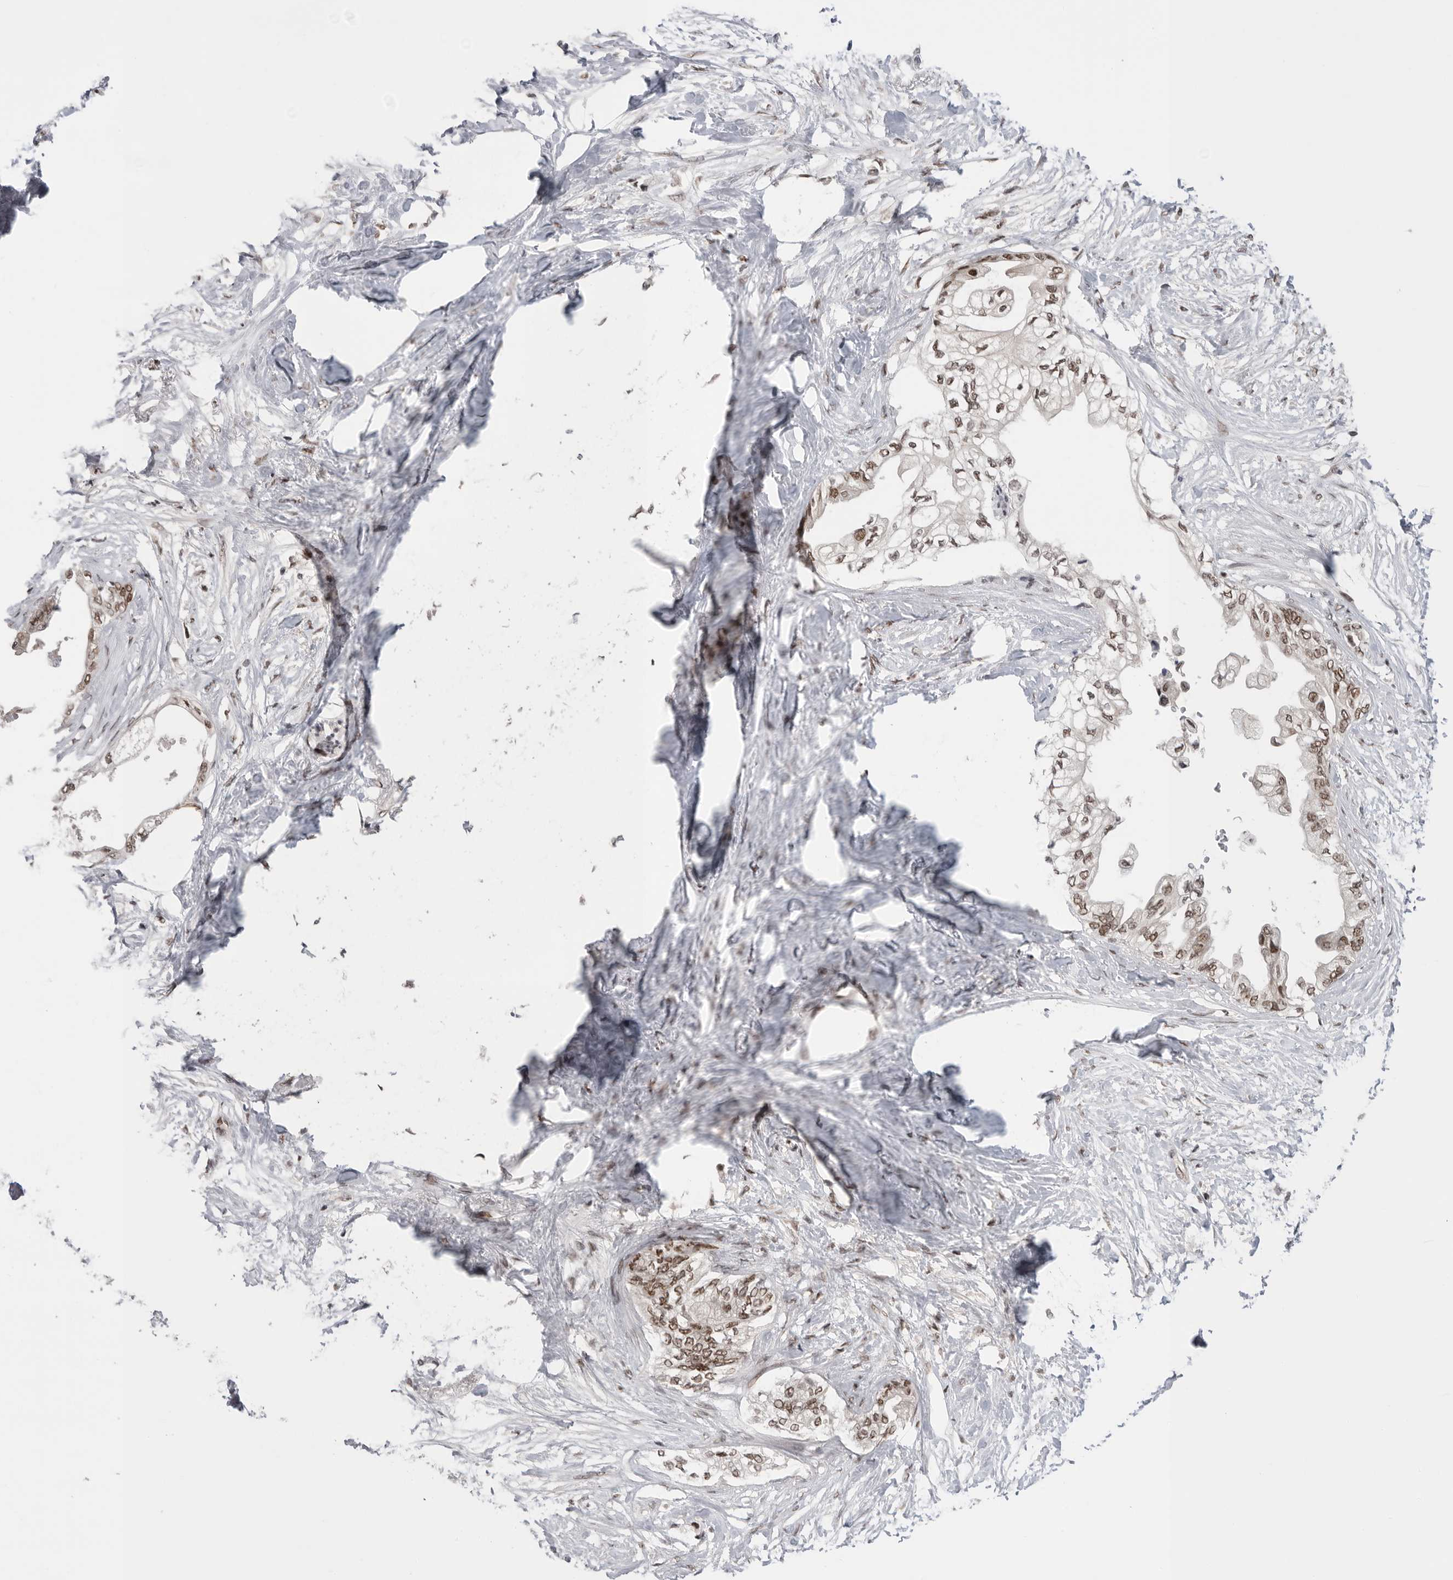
{"staining": {"intensity": "moderate", "quantity": ">75%", "location": "nuclear"}, "tissue": "pancreatic cancer", "cell_type": "Tumor cells", "image_type": "cancer", "snomed": [{"axis": "morphology", "description": "Normal tissue, NOS"}, {"axis": "morphology", "description": "Adenocarcinoma, NOS"}, {"axis": "topography", "description": "Pancreas"}, {"axis": "topography", "description": "Duodenum"}], "caption": "Brown immunohistochemical staining in pancreatic cancer displays moderate nuclear staining in about >75% of tumor cells.", "gene": "POU5F1", "patient": {"sex": "female", "age": 60}}